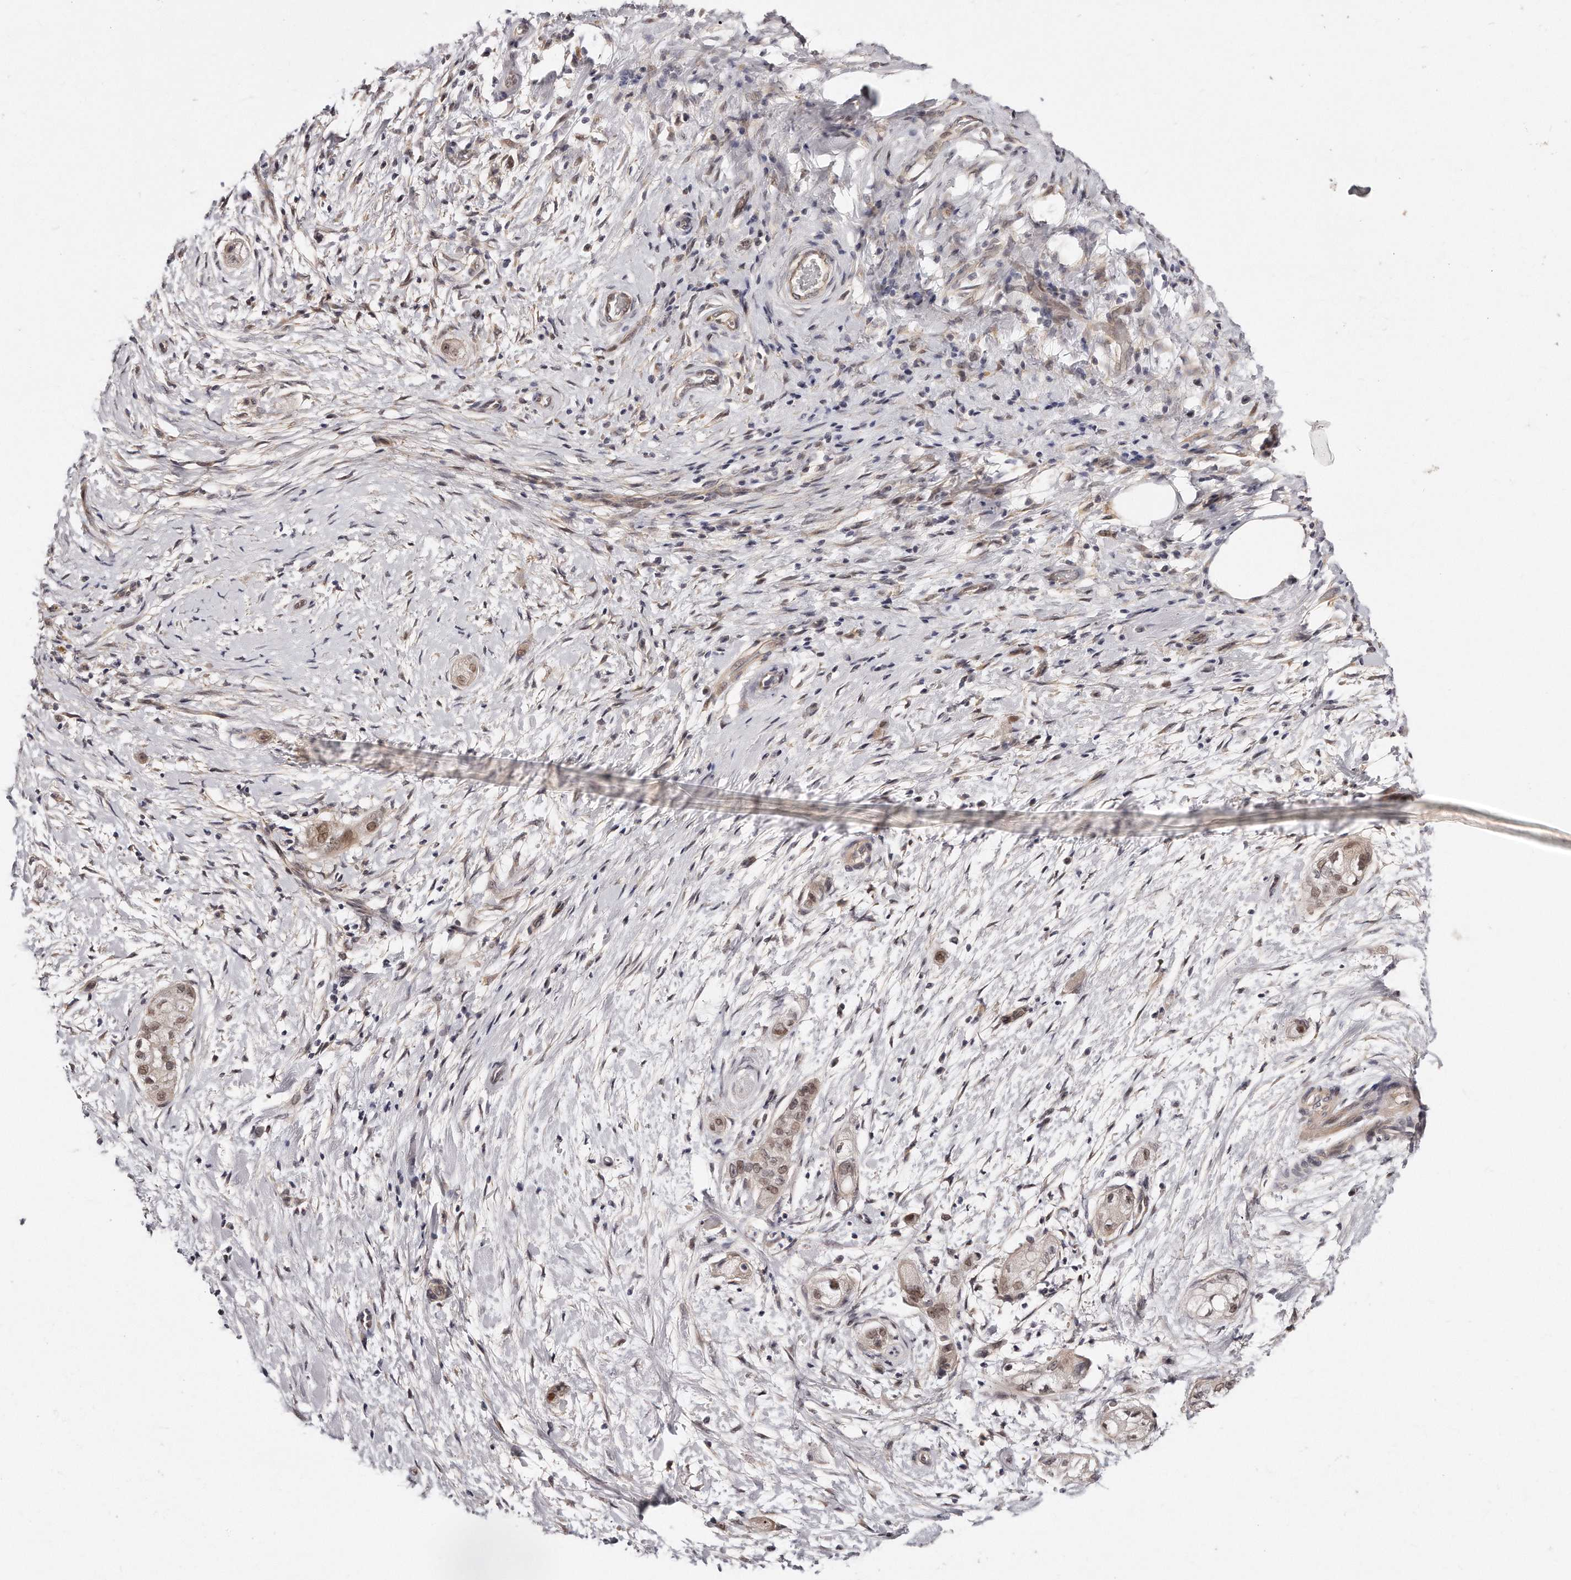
{"staining": {"intensity": "moderate", "quantity": "<25%", "location": "nuclear"}, "tissue": "pancreatic cancer", "cell_type": "Tumor cells", "image_type": "cancer", "snomed": [{"axis": "morphology", "description": "Adenocarcinoma, NOS"}, {"axis": "topography", "description": "Pancreas"}], "caption": "Brown immunohistochemical staining in pancreatic adenocarcinoma reveals moderate nuclear staining in about <25% of tumor cells.", "gene": "CASZ1", "patient": {"sex": "male", "age": 58}}